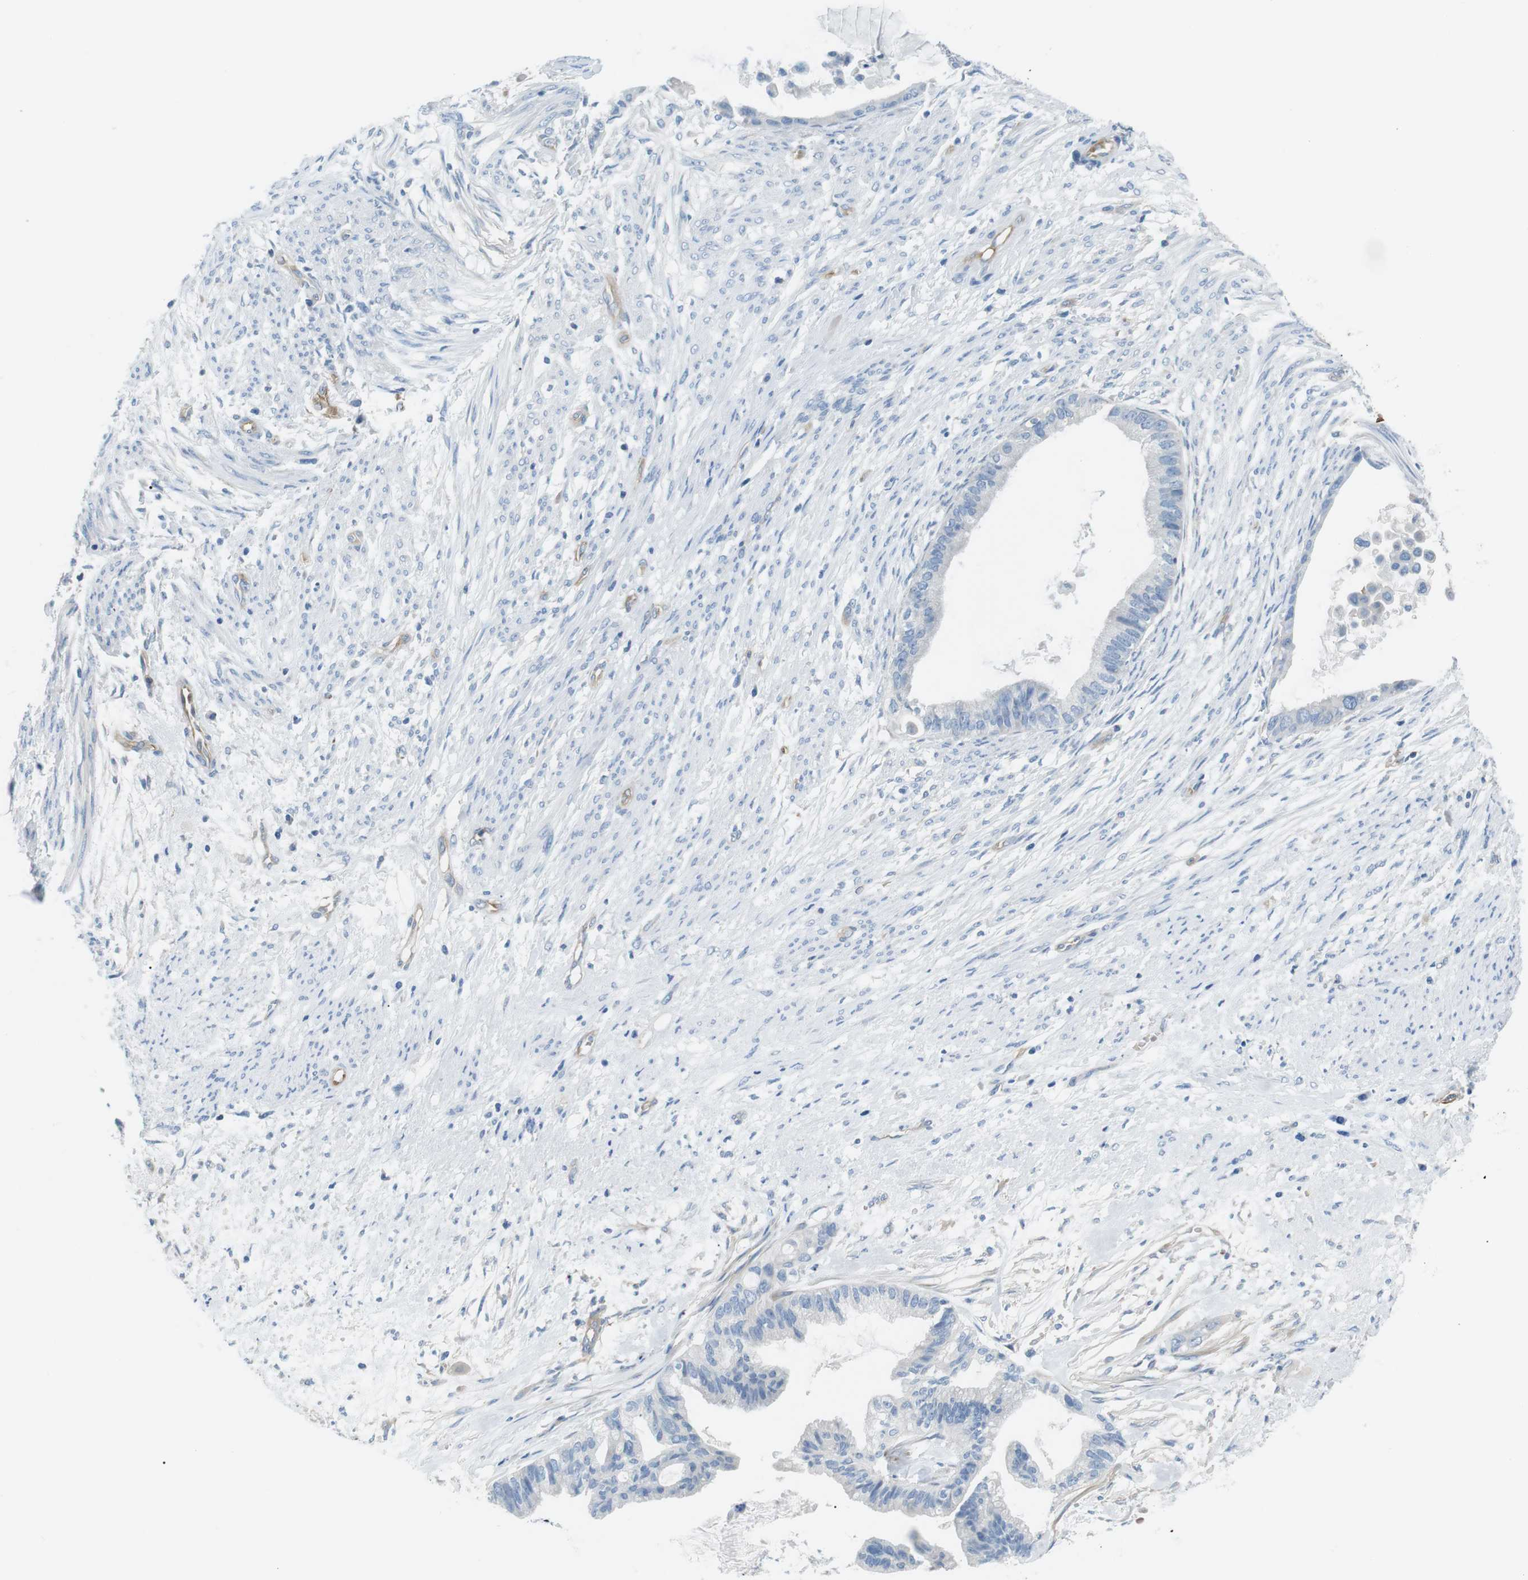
{"staining": {"intensity": "negative", "quantity": "none", "location": "none"}, "tissue": "cervical cancer", "cell_type": "Tumor cells", "image_type": "cancer", "snomed": [{"axis": "morphology", "description": "Normal tissue, NOS"}, {"axis": "morphology", "description": "Adenocarcinoma, NOS"}, {"axis": "topography", "description": "Cervix"}, {"axis": "topography", "description": "Endometrium"}], "caption": "Adenocarcinoma (cervical) was stained to show a protein in brown. There is no significant expression in tumor cells.", "gene": "ADCY10", "patient": {"sex": "female", "age": 86}}